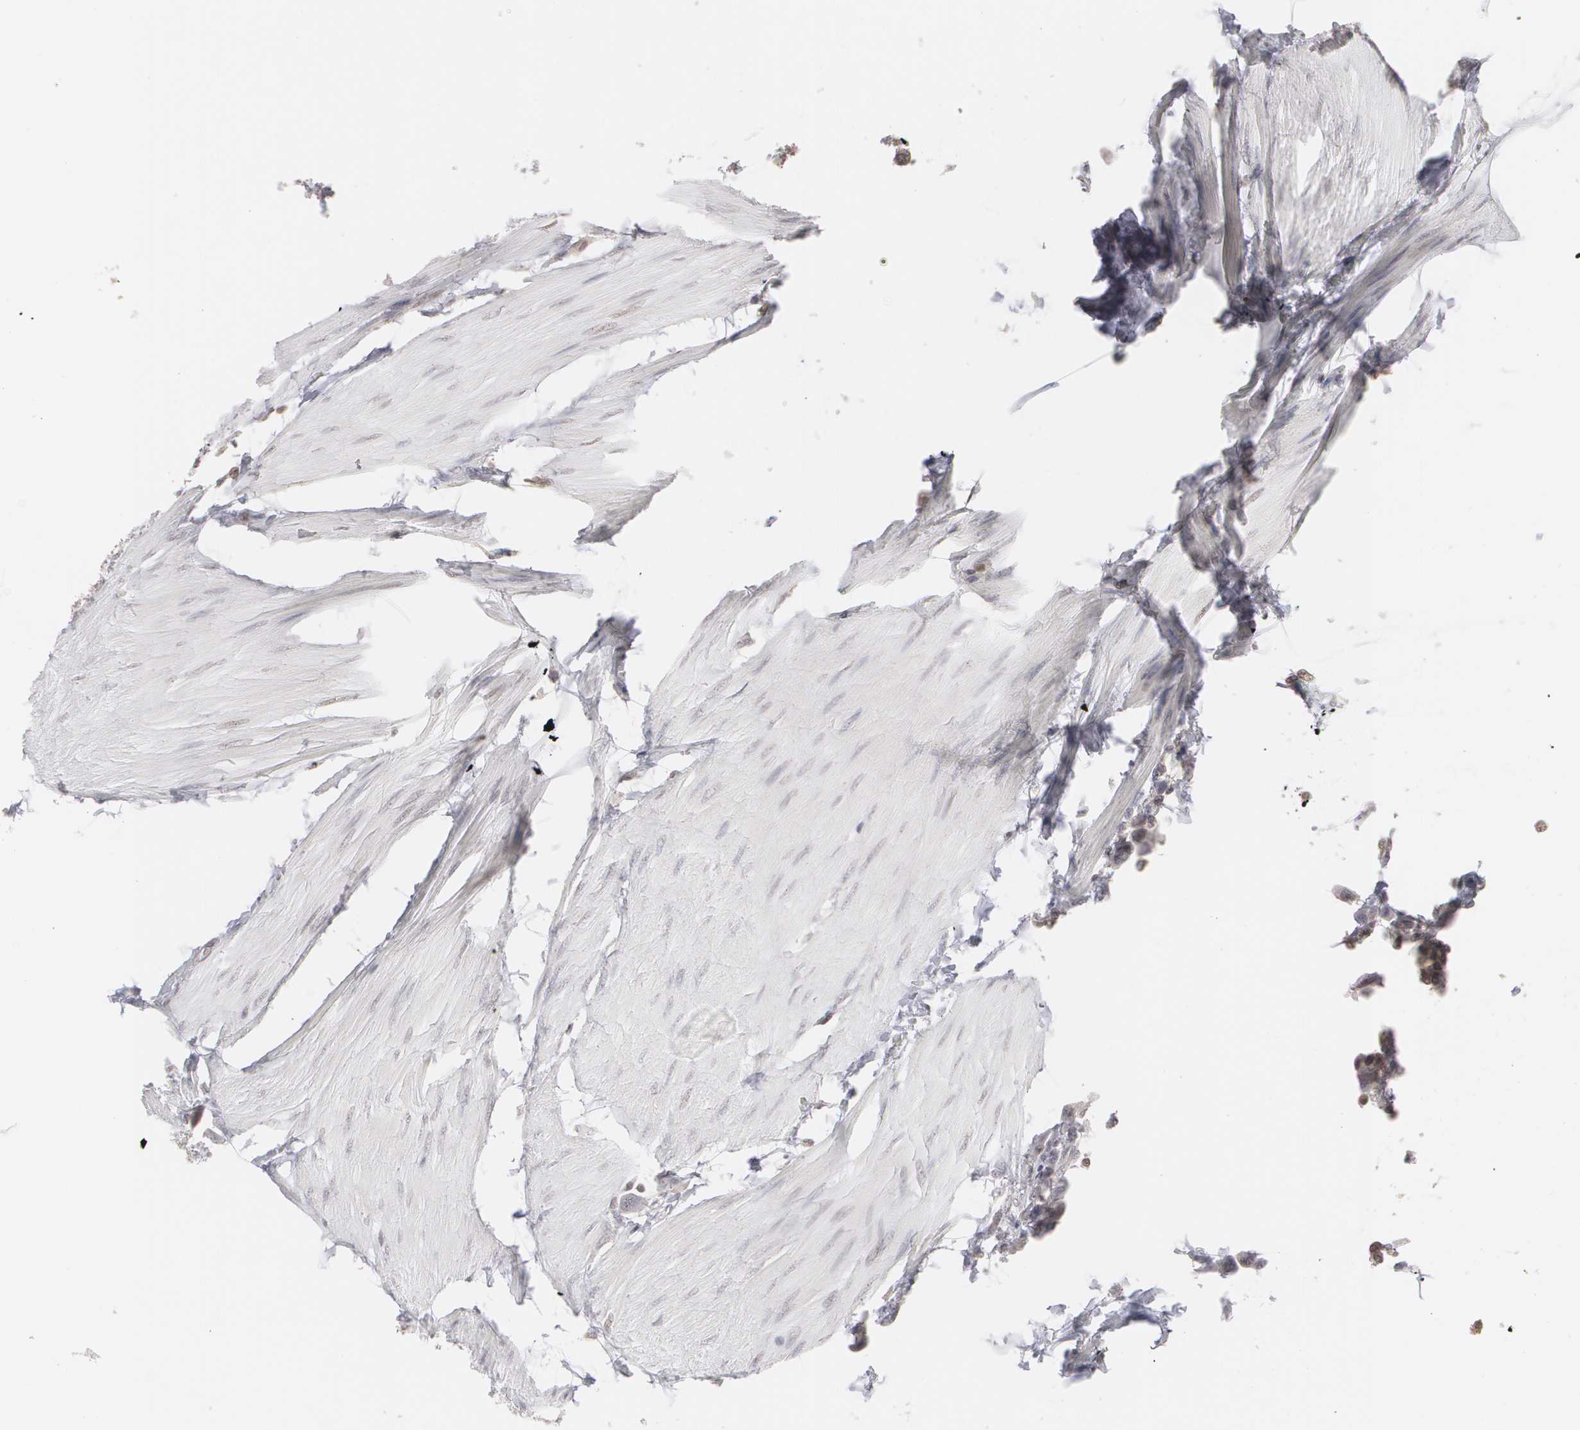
{"staining": {"intensity": "negative", "quantity": "none", "location": "none"}, "tissue": "urothelial cancer", "cell_type": "Tumor cells", "image_type": "cancer", "snomed": [{"axis": "morphology", "description": "Urothelial carcinoma, High grade"}, {"axis": "topography", "description": "Urinary bladder"}], "caption": "Immunohistochemical staining of human urothelial cancer displays no significant positivity in tumor cells.", "gene": "CLDN2", "patient": {"sex": "male", "age": 50}}